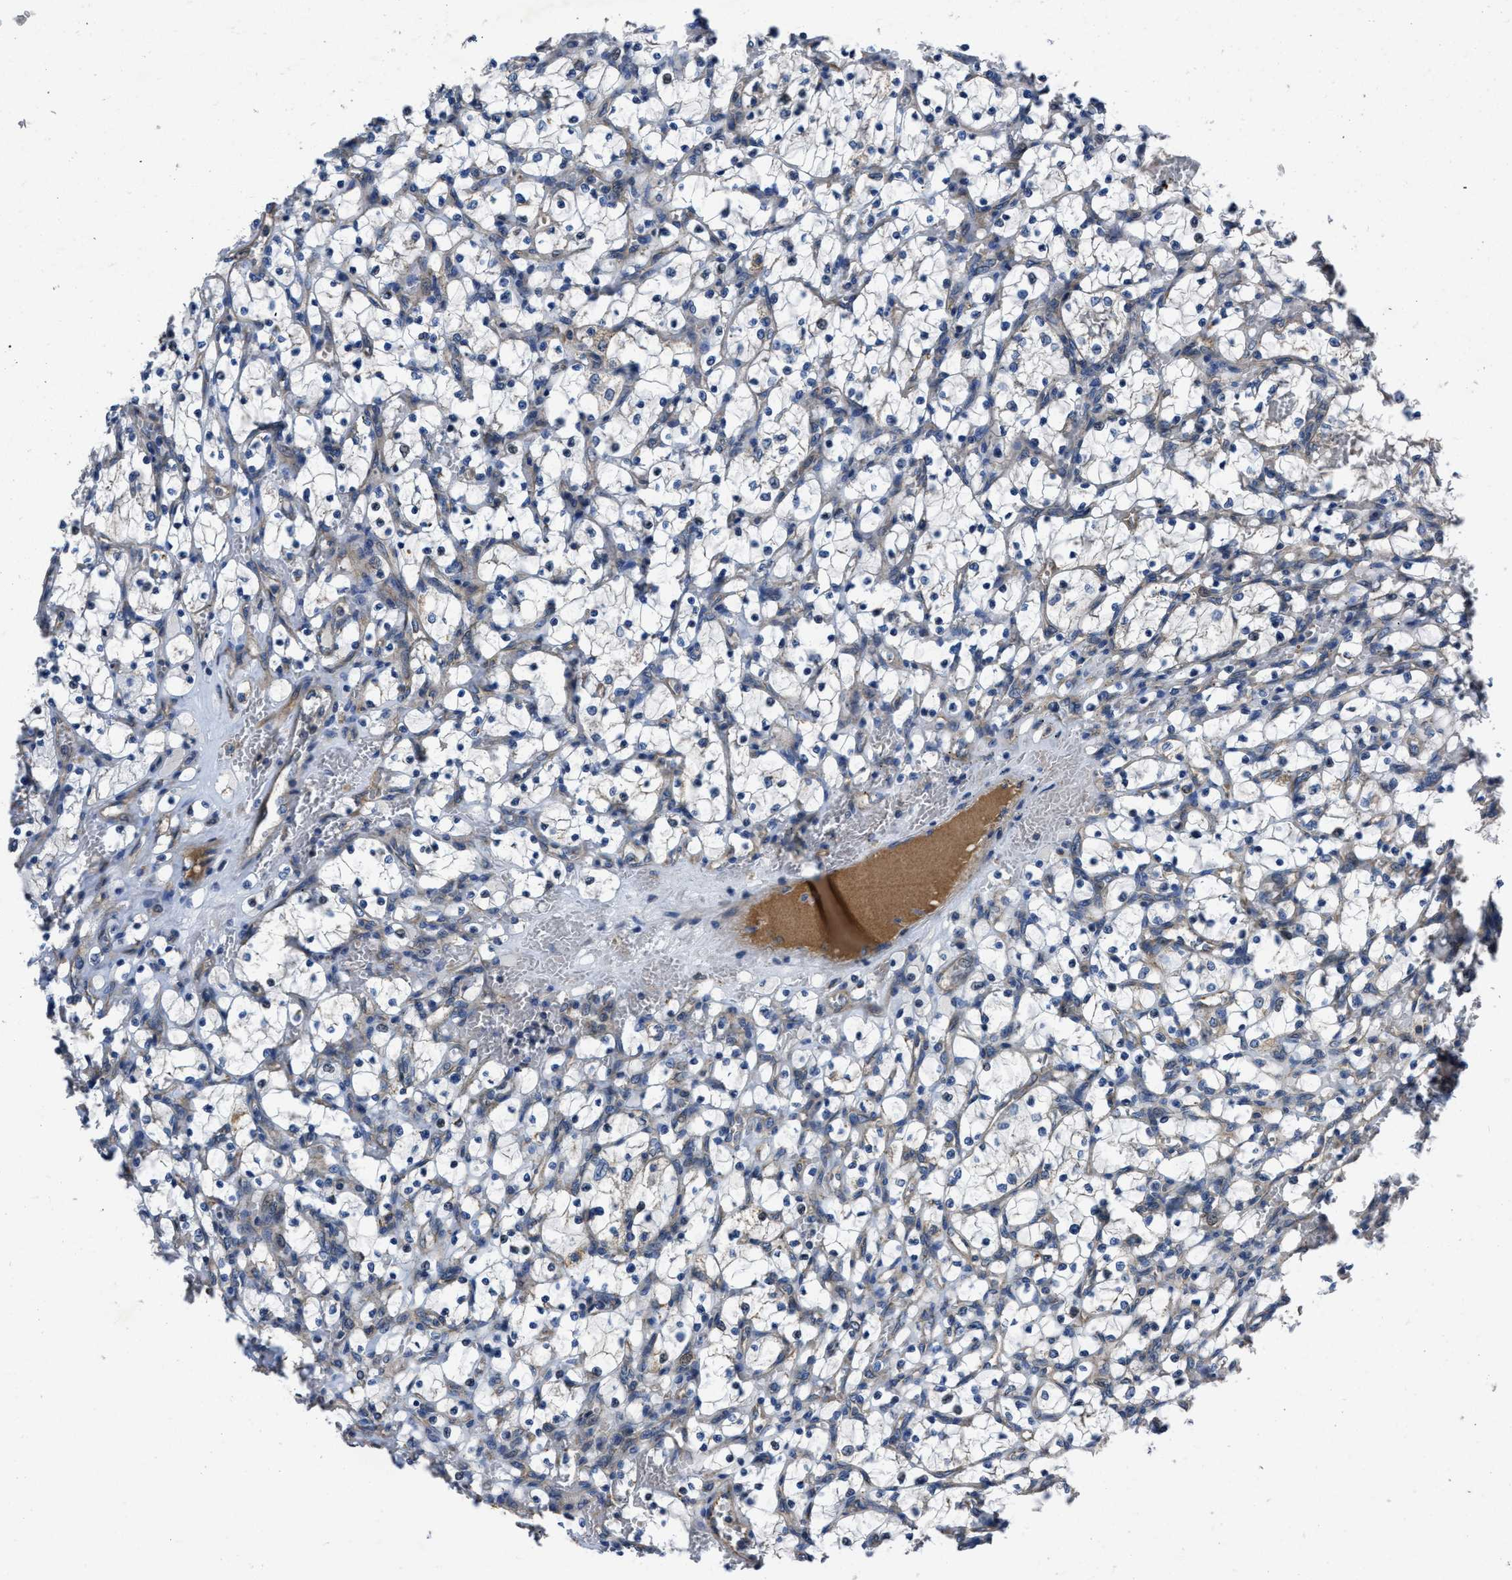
{"staining": {"intensity": "negative", "quantity": "none", "location": "none"}, "tissue": "renal cancer", "cell_type": "Tumor cells", "image_type": "cancer", "snomed": [{"axis": "morphology", "description": "Adenocarcinoma, NOS"}, {"axis": "topography", "description": "Kidney"}], "caption": "Immunohistochemical staining of human renal cancer (adenocarcinoma) reveals no significant expression in tumor cells.", "gene": "ERC1", "patient": {"sex": "female", "age": 69}}